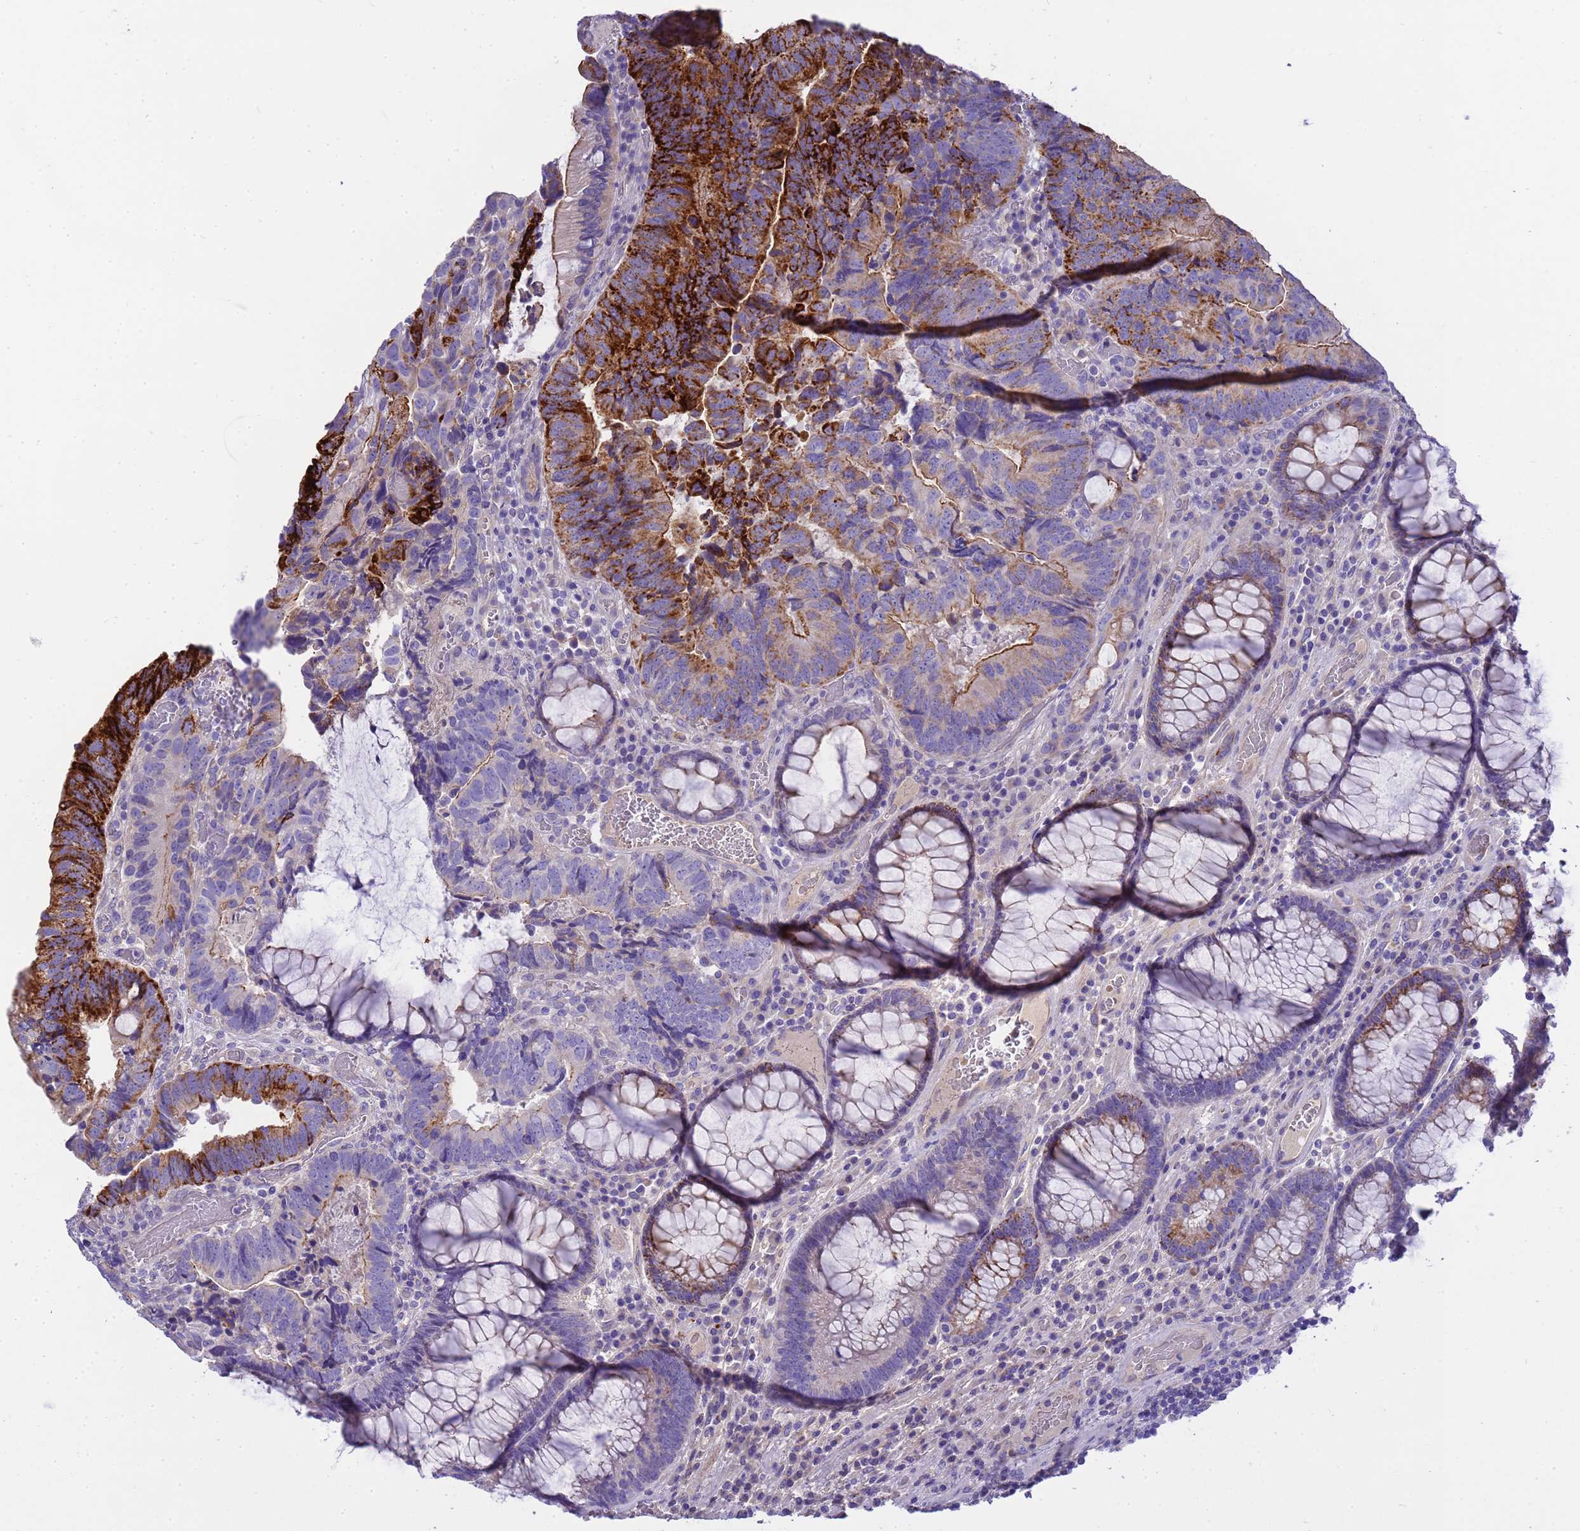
{"staining": {"intensity": "strong", "quantity": "25%-75%", "location": "cytoplasmic/membranous"}, "tissue": "colorectal cancer", "cell_type": "Tumor cells", "image_type": "cancer", "snomed": [{"axis": "morphology", "description": "Adenocarcinoma, NOS"}, {"axis": "topography", "description": "Colon"}], "caption": "There is high levels of strong cytoplasmic/membranous staining in tumor cells of colorectal cancer (adenocarcinoma), as demonstrated by immunohistochemical staining (brown color).", "gene": "RIPPLY2", "patient": {"sex": "female", "age": 67}}